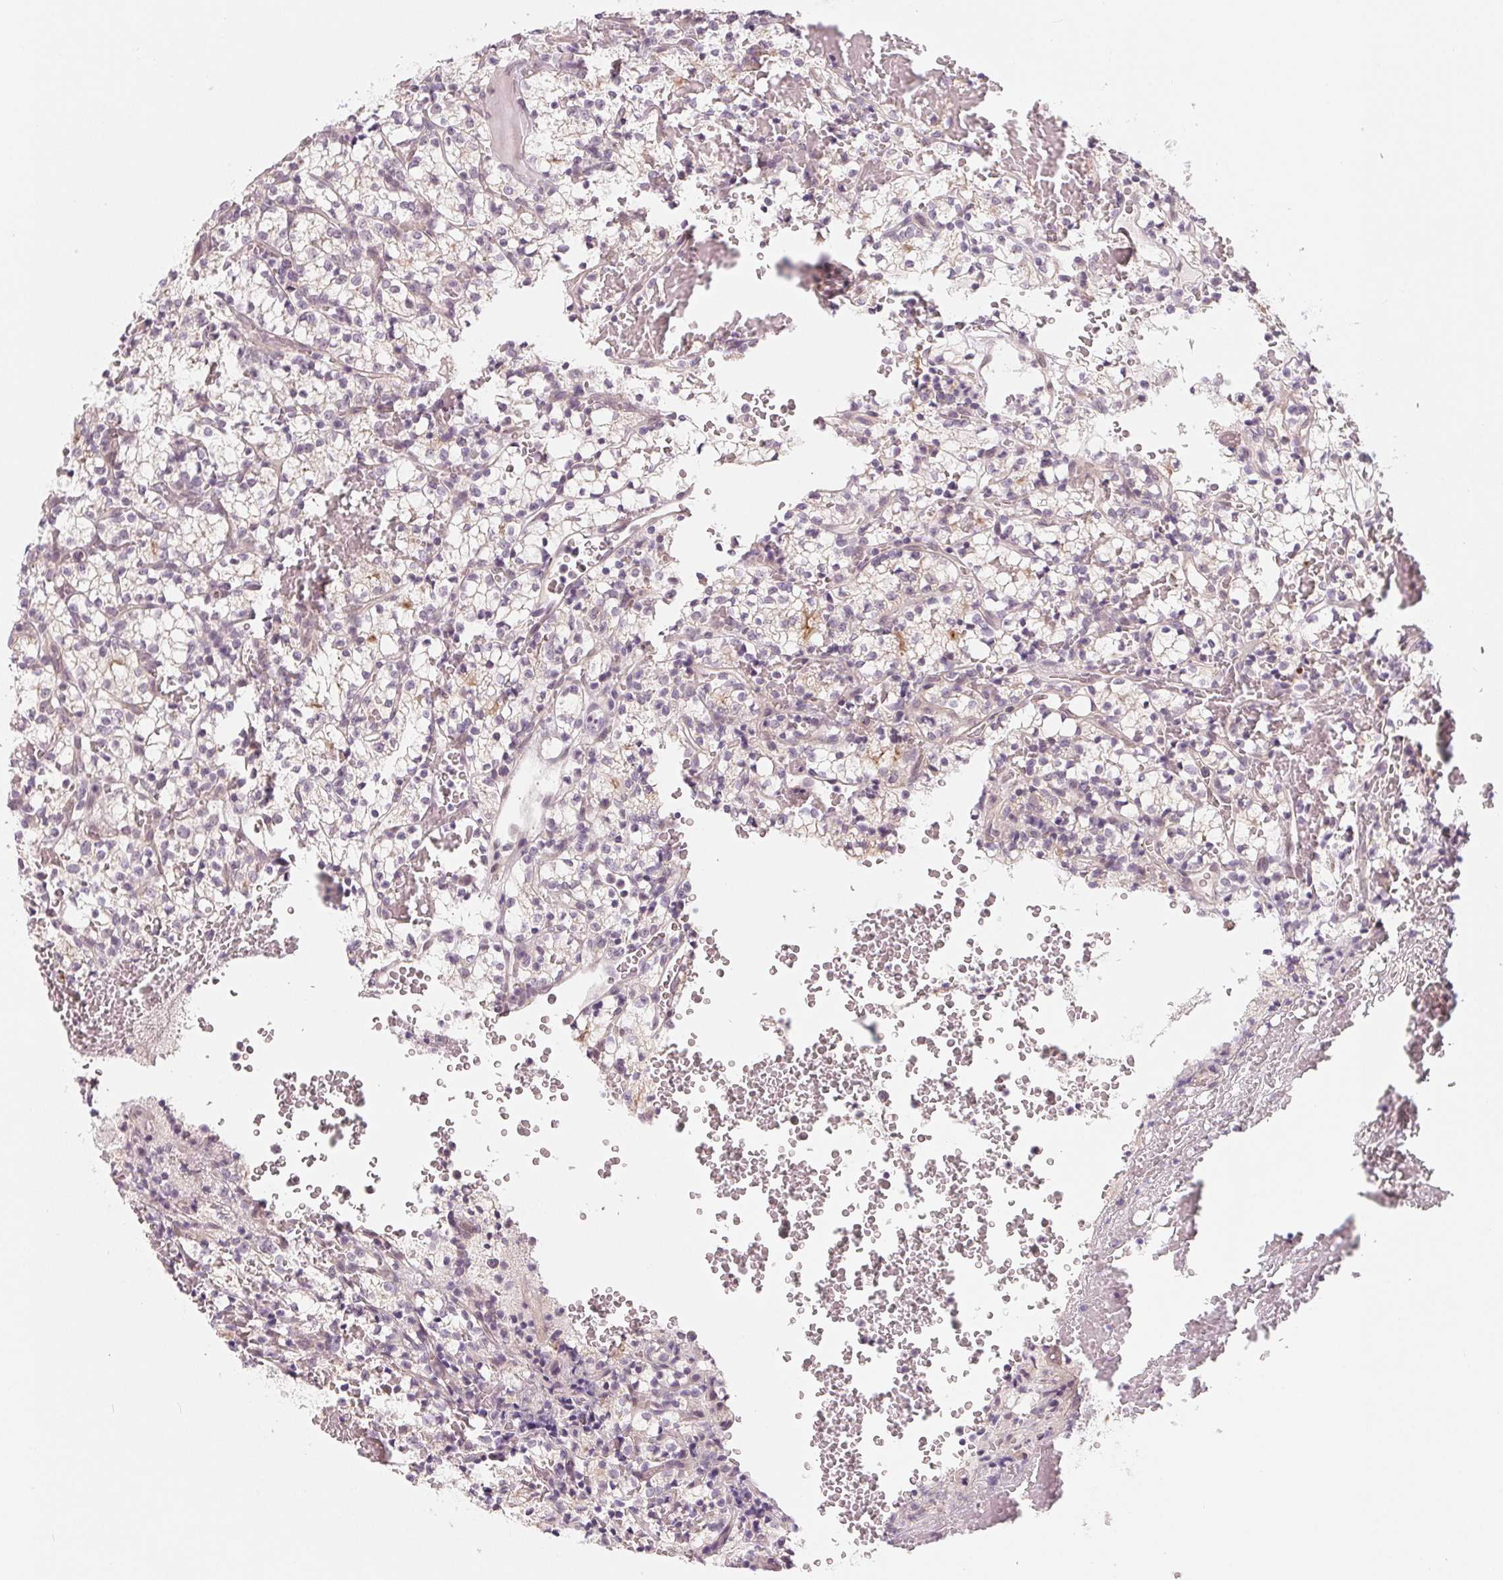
{"staining": {"intensity": "negative", "quantity": "none", "location": "none"}, "tissue": "renal cancer", "cell_type": "Tumor cells", "image_type": "cancer", "snomed": [{"axis": "morphology", "description": "Adenocarcinoma, NOS"}, {"axis": "topography", "description": "Kidney"}], "caption": "This is a photomicrograph of IHC staining of renal cancer, which shows no positivity in tumor cells. The staining was performed using DAB (3,3'-diaminobenzidine) to visualize the protein expression in brown, while the nuclei were stained in blue with hematoxylin (Magnification: 20x).", "gene": "CFC1", "patient": {"sex": "female", "age": 69}}